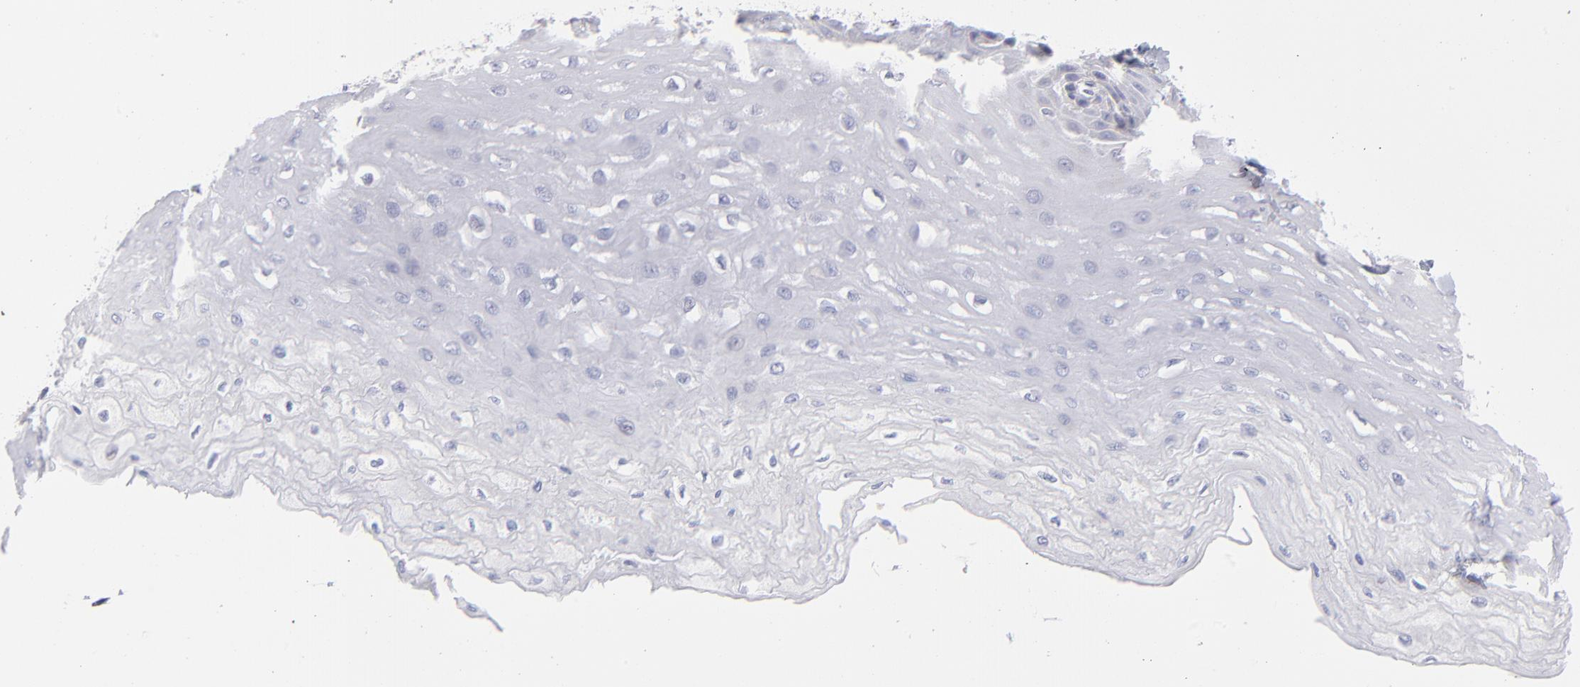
{"staining": {"intensity": "negative", "quantity": "none", "location": "none"}, "tissue": "esophagus", "cell_type": "Squamous epithelial cells", "image_type": "normal", "snomed": [{"axis": "morphology", "description": "Normal tissue, NOS"}, {"axis": "topography", "description": "Esophagus"}], "caption": "An image of human esophagus is negative for staining in squamous epithelial cells. (DAB IHC with hematoxylin counter stain).", "gene": "MTHFD2", "patient": {"sex": "female", "age": 72}}